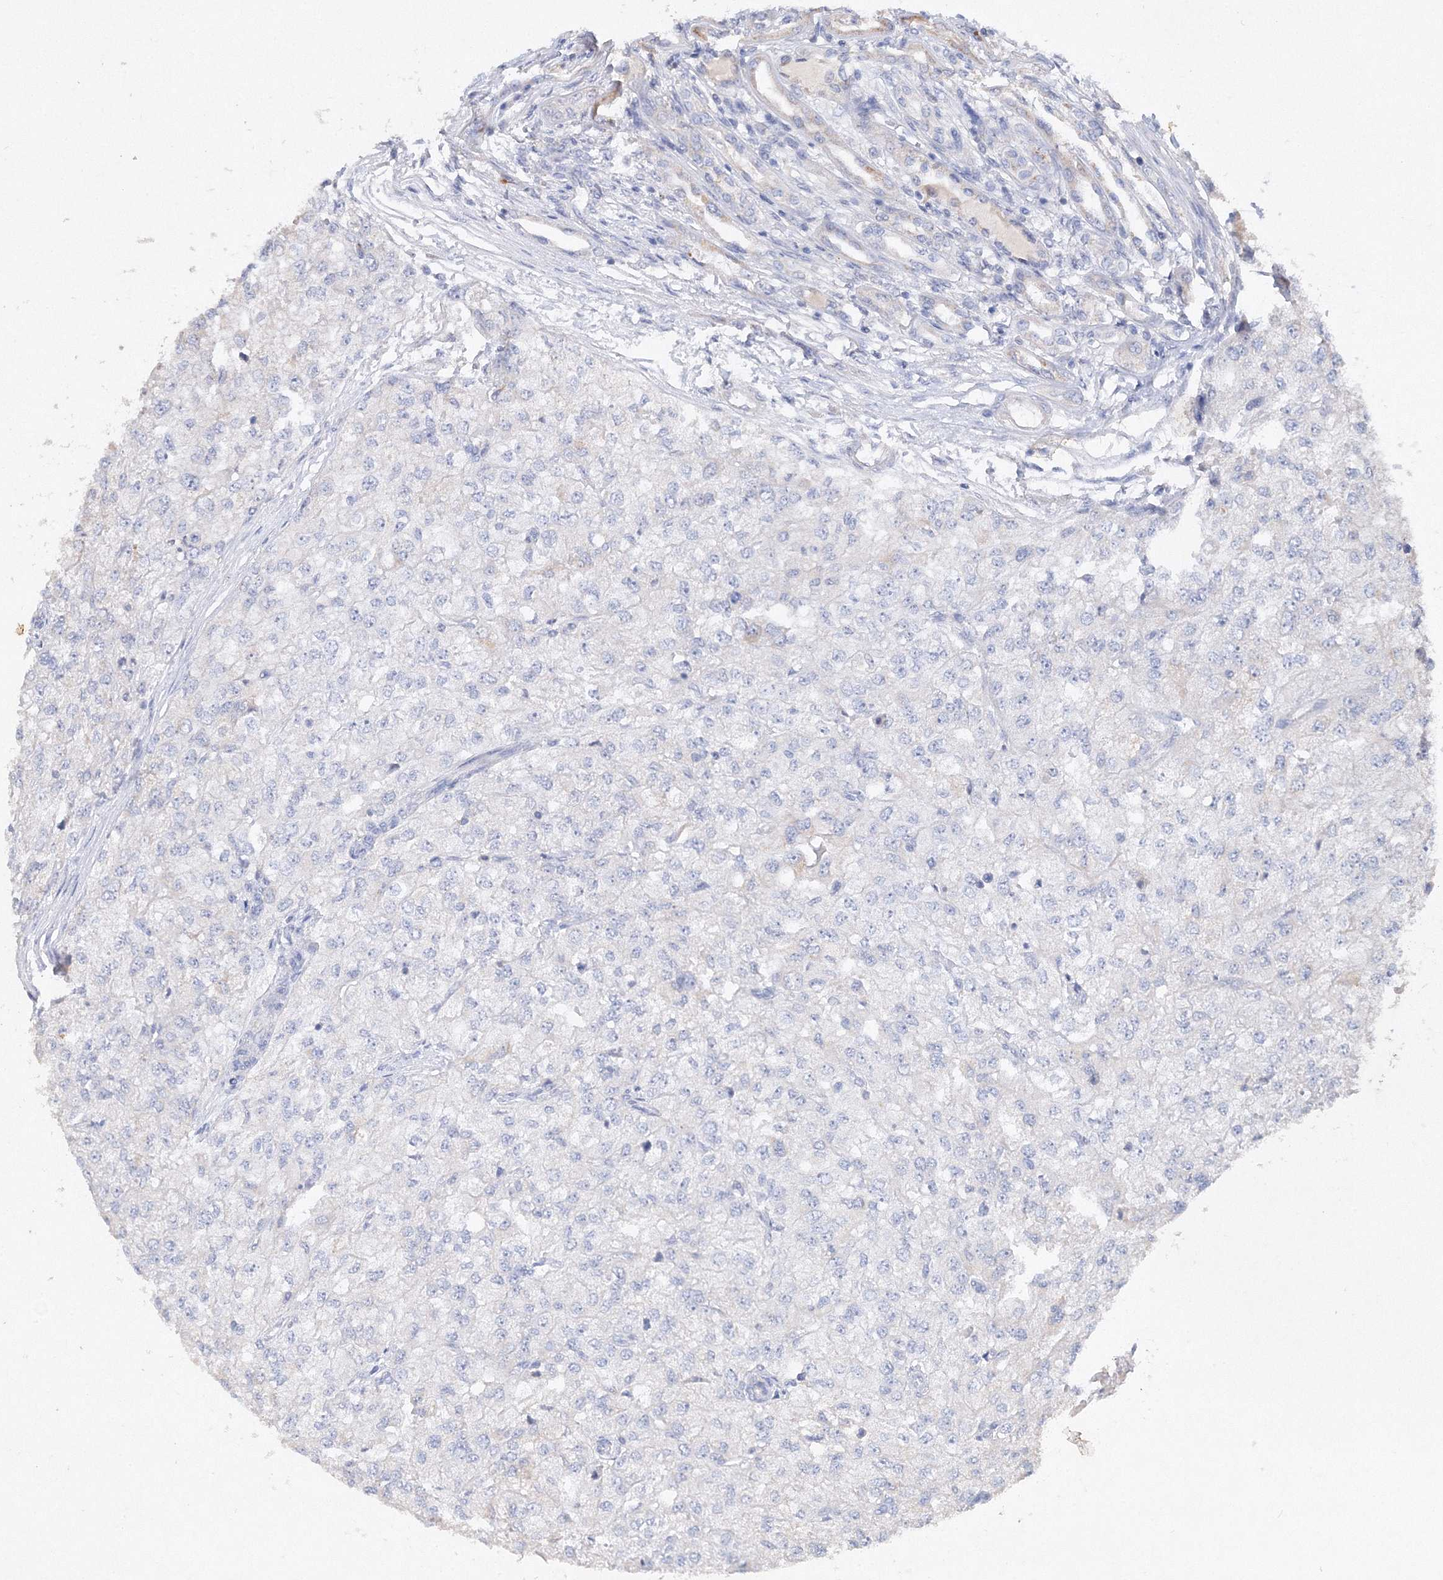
{"staining": {"intensity": "negative", "quantity": "none", "location": "none"}, "tissue": "renal cancer", "cell_type": "Tumor cells", "image_type": "cancer", "snomed": [{"axis": "morphology", "description": "Adenocarcinoma, NOS"}, {"axis": "topography", "description": "Kidney"}], "caption": "The micrograph demonstrates no staining of tumor cells in renal adenocarcinoma.", "gene": "GLS", "patient": {"sex": "female", "age": 54}}